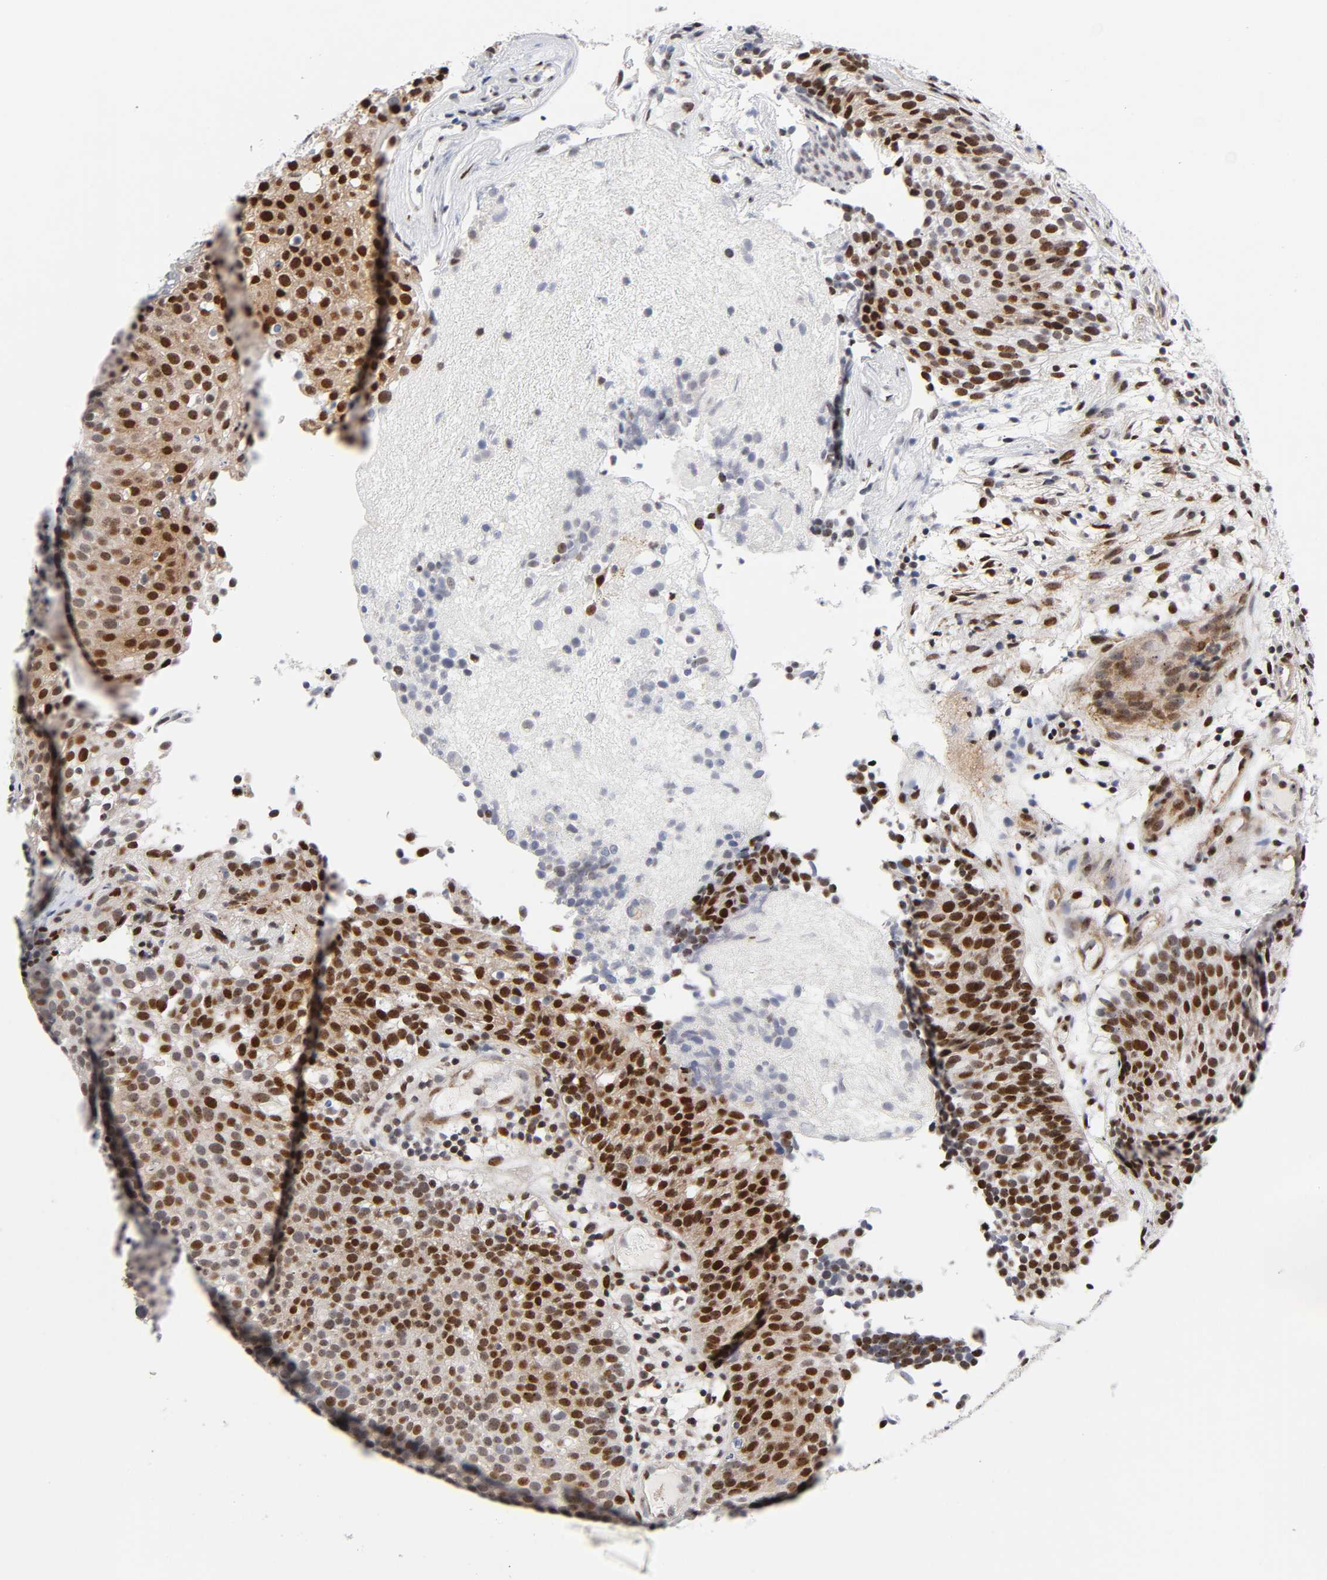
{"staining": {"intensity": "strong", "quantity": ">75%", "location": "nuclear"}, "tissue": "urothelial cancer", "cell_type": "Tumor cells", "image_type": "cancer", "snomed": [{"axis": "morphology", "description": "Urothelial carcinoma, Low grade"}, {"axis": "topography", "description": "Urinary bladder"}], "caption": "IHC image of neoplastic tissue: urothelial cancer stained using immunohistochemistry demonstrates high levels of strong protein expression localized specifically in the nuclear of tumor cells, appearing as a nuclear brown color.", "gene": "STK38", "patient": {"sex": "male", "age": 85}}